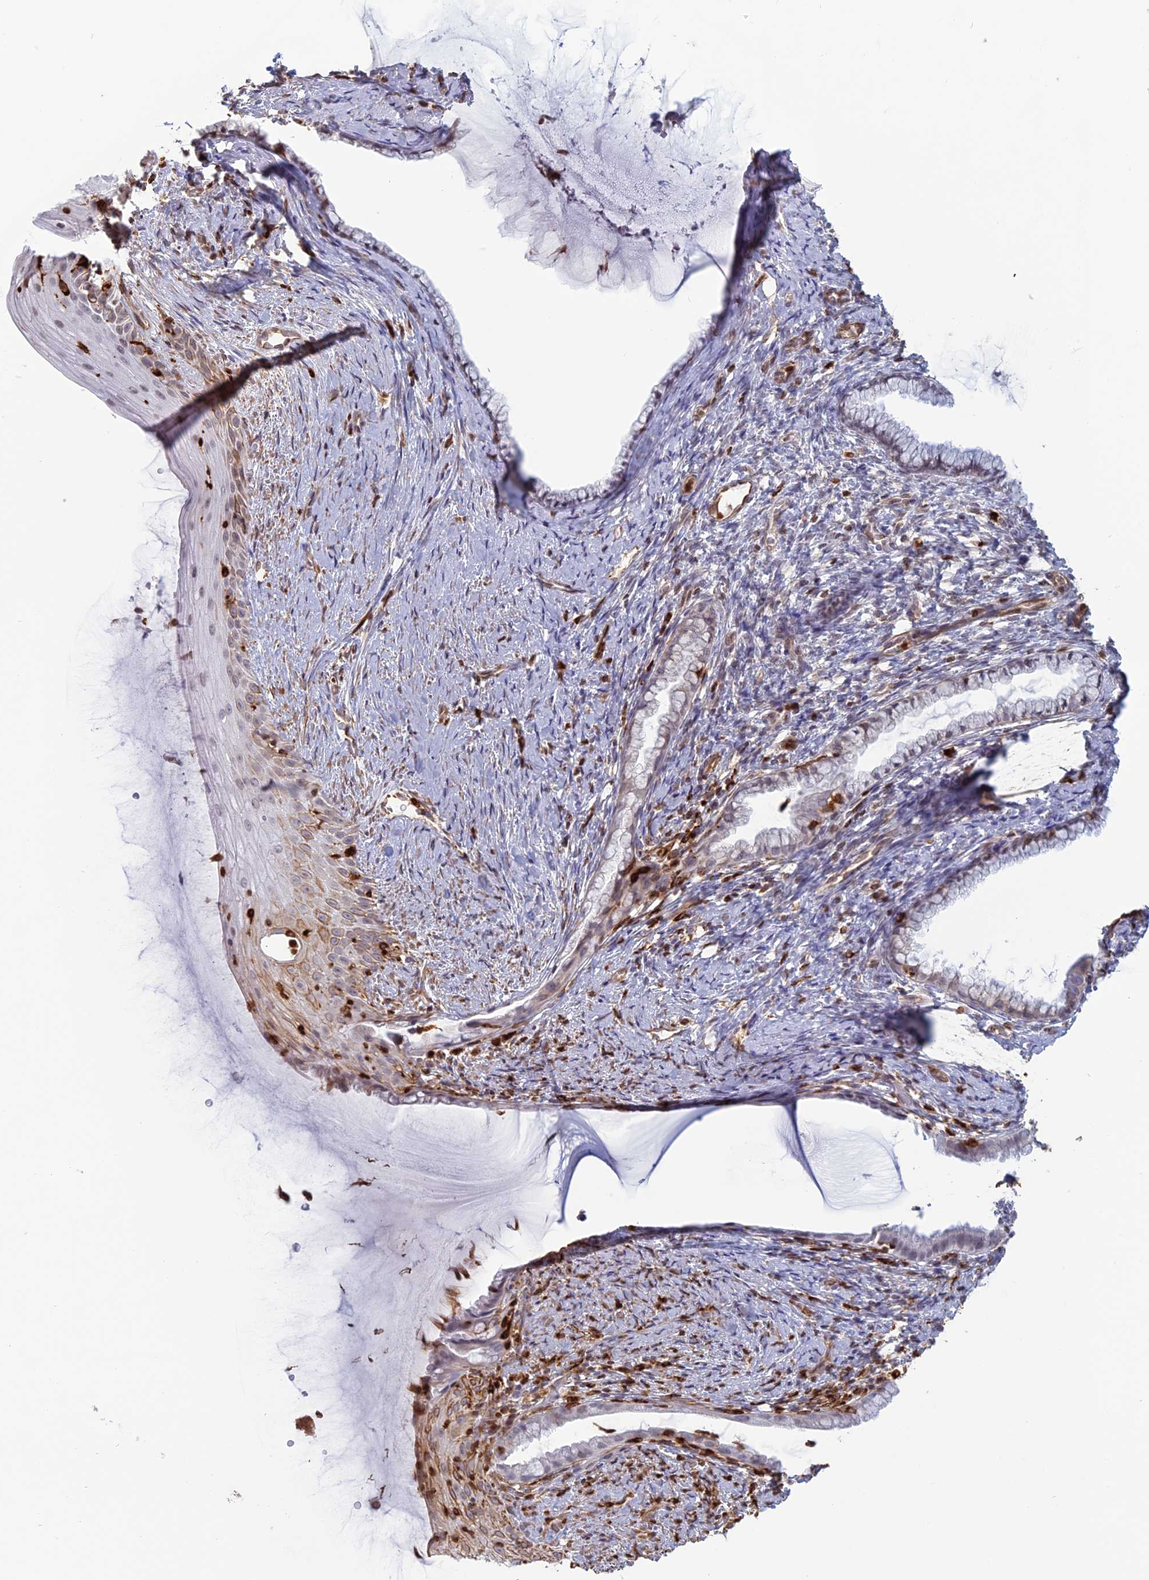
{"staining": {"intensity": "weak", "quantity": "<25%", "location": "cytoplasmic/membranous"}, "tissue": "cervix", "cell_type": "Glandular cells", "image_type": "normal", "snomed": [{"axis": "morphology", "description": "Normal tissue, NOS"}, {"axis": "topography", "description": "Cervix"}], "caption": "The immunohistochemistry (IHC) image has no significant staining in glandular cells of cervix. The staining was performed using DAB (3,3'-diaminobenzidine) to visualize the protein expression in brown, while the nuclei were stained in blue with hematoxylin (Magnification: 20x).", "gene": "APOBR", "patient": {"sex": "female", "age": 36}}